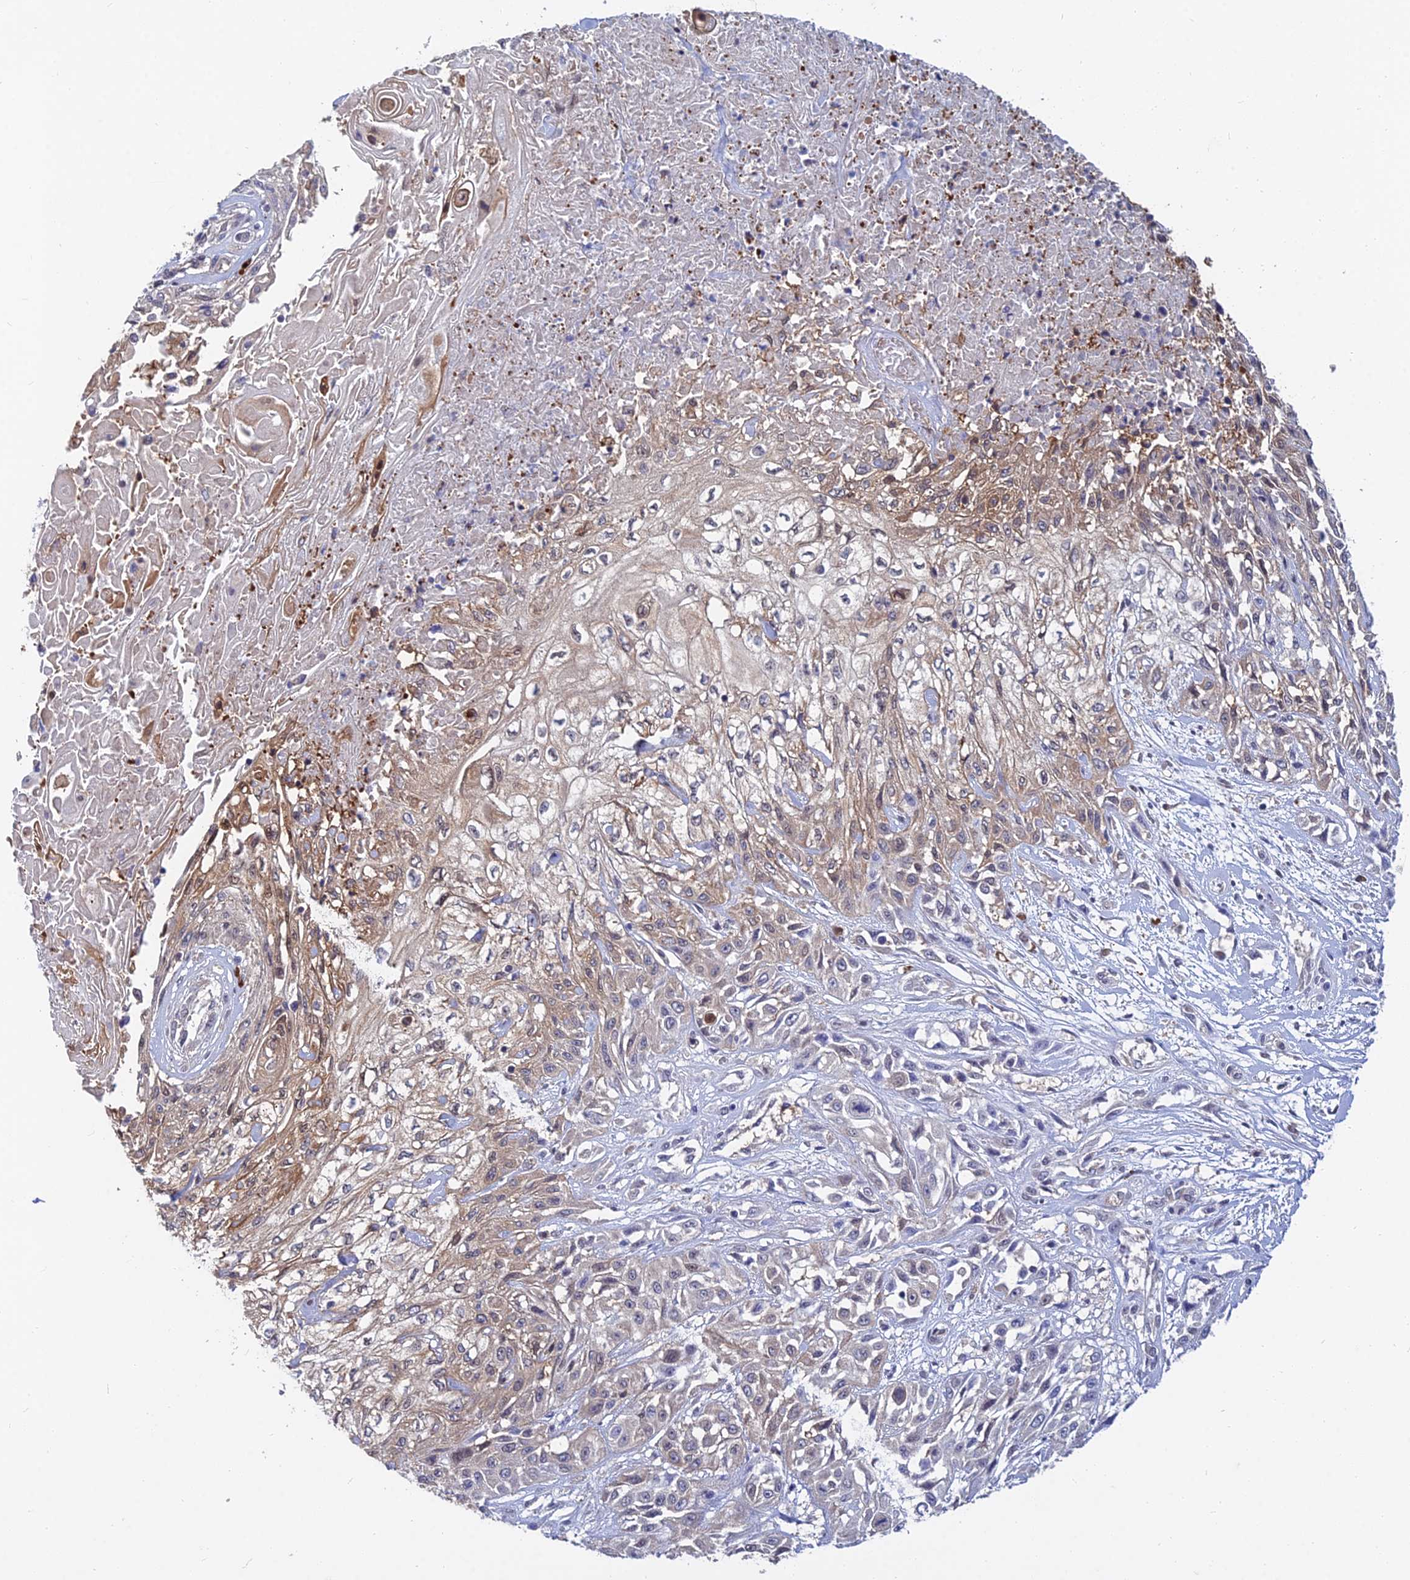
{"staining": {"intensity": "weak", "quantity": "25%-75%", "location": "cytoplasmic/membranous"}, "tissue": "skin cancer", "cell_type": "Tumor cells", "image_type": "cancer", "snomed": [{"axis": "morphology", "description": "Squamous cell carcinoma, NOS"}, {"axis": "morphology", "description": "Squamous cell carcinoma, metastatic, NOS"}, {"axis": "topography", "description": "Skin"}, {"axis": "topography", "description": "Lymph node"}], "caption": "A brown stain labels weak cytoplasmic/membranous positivity of a protein in skin cancer tumor cells.", "gene": "B3GALT4", "patient": {"sex": "male", "age": 75}}